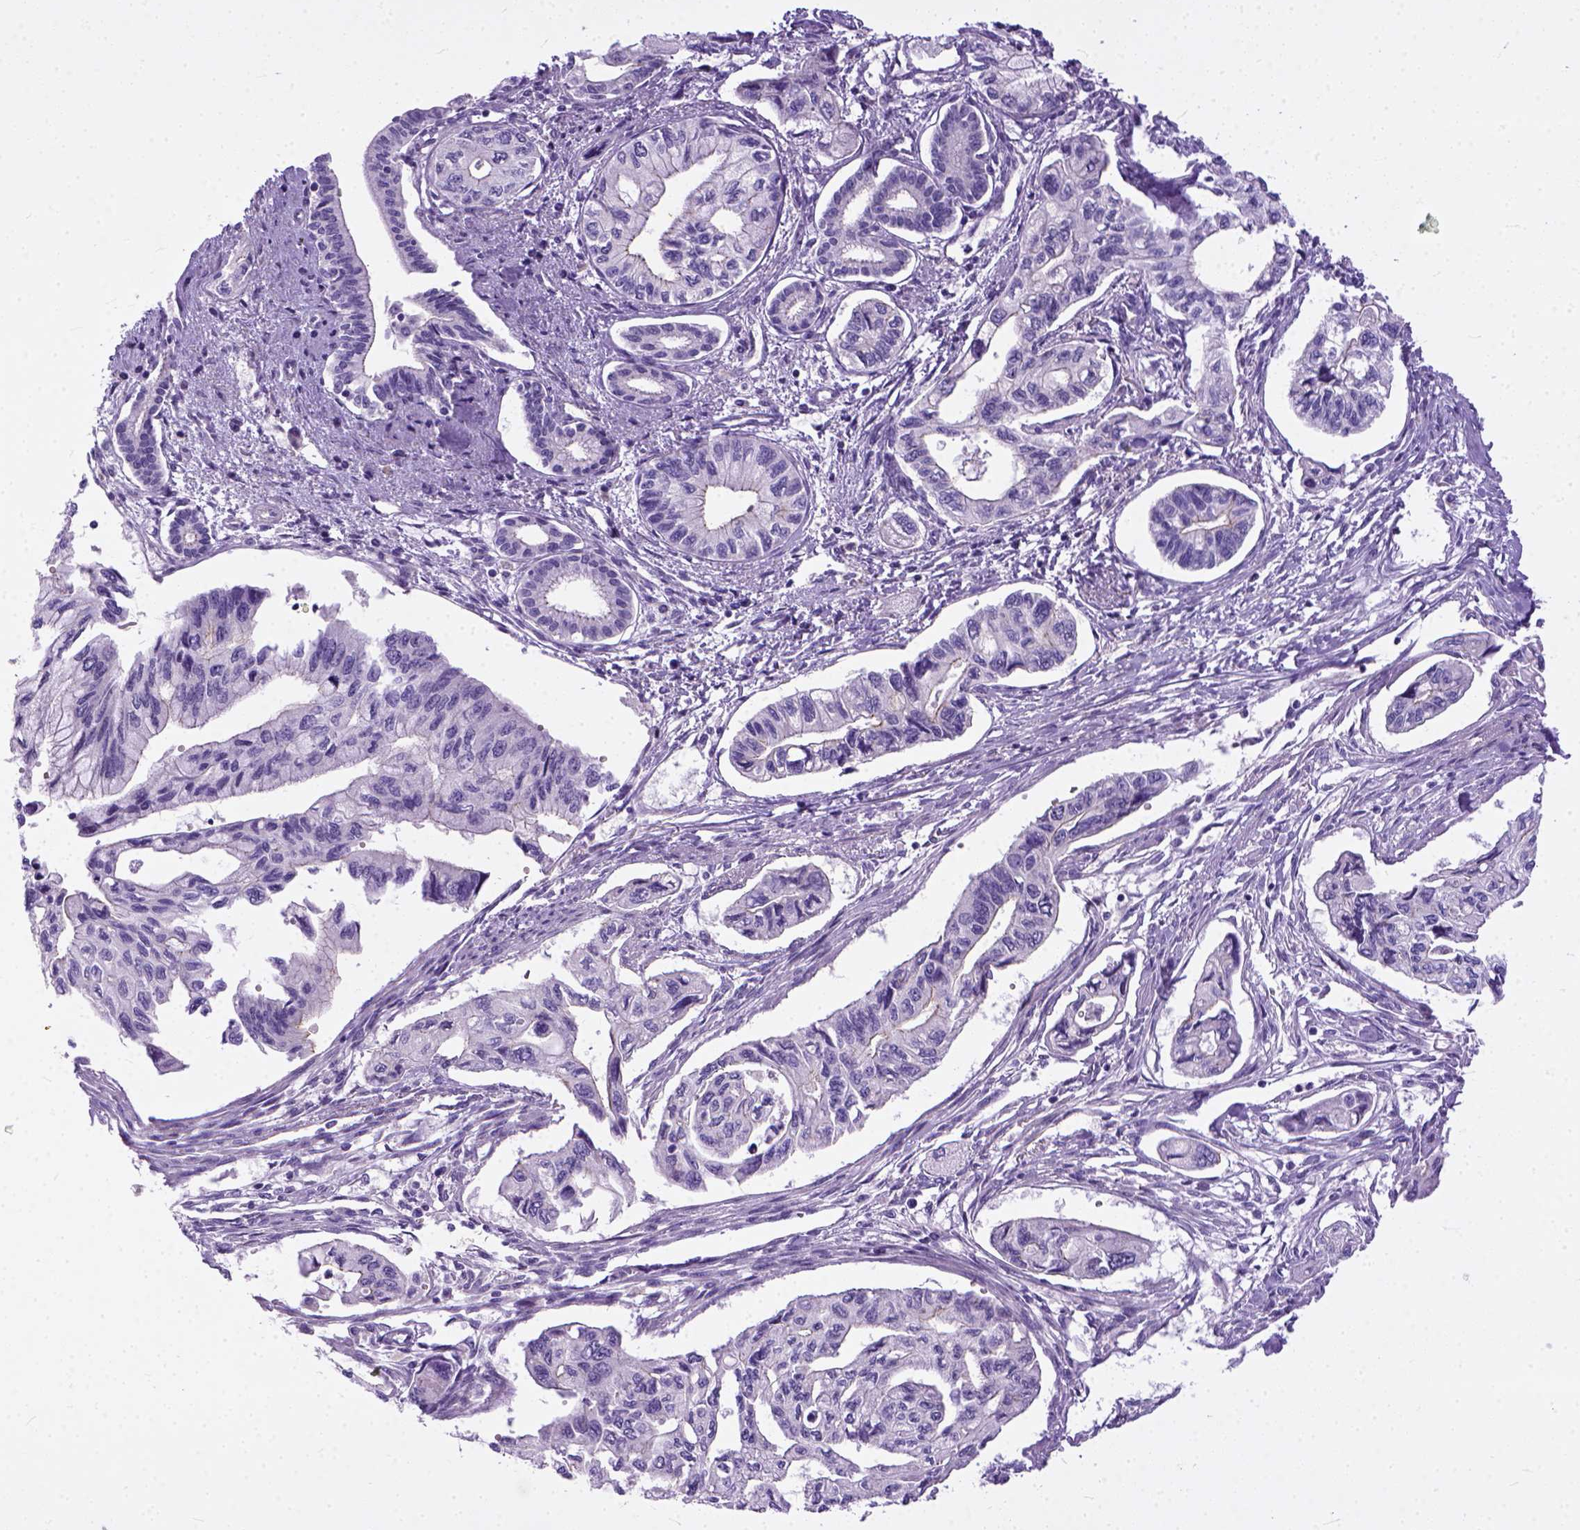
{"staining": {"intensity": "negative", "quantity": "none", "location": "none"}, "tissue": "pancreatic cancer", "cell_type": "Tumor cells", "image_type": "cancer", "snomed": [{"axis": "morphology", "description": "Adenocarcinoma, NOS"}, {"axis": "topography", "description": "Pancreas"}], "caption": "The image reveals no significant positivity in tumor cells of adenocarcinoma (pancreatic). The staining is performed using DAB (3,3'-diaminobenzidine) brown chromogen with nuclei counter-stained in using hematoxylin.", "gene": "ADGRF1", "patient": {"sex": "female", "age": 76}}